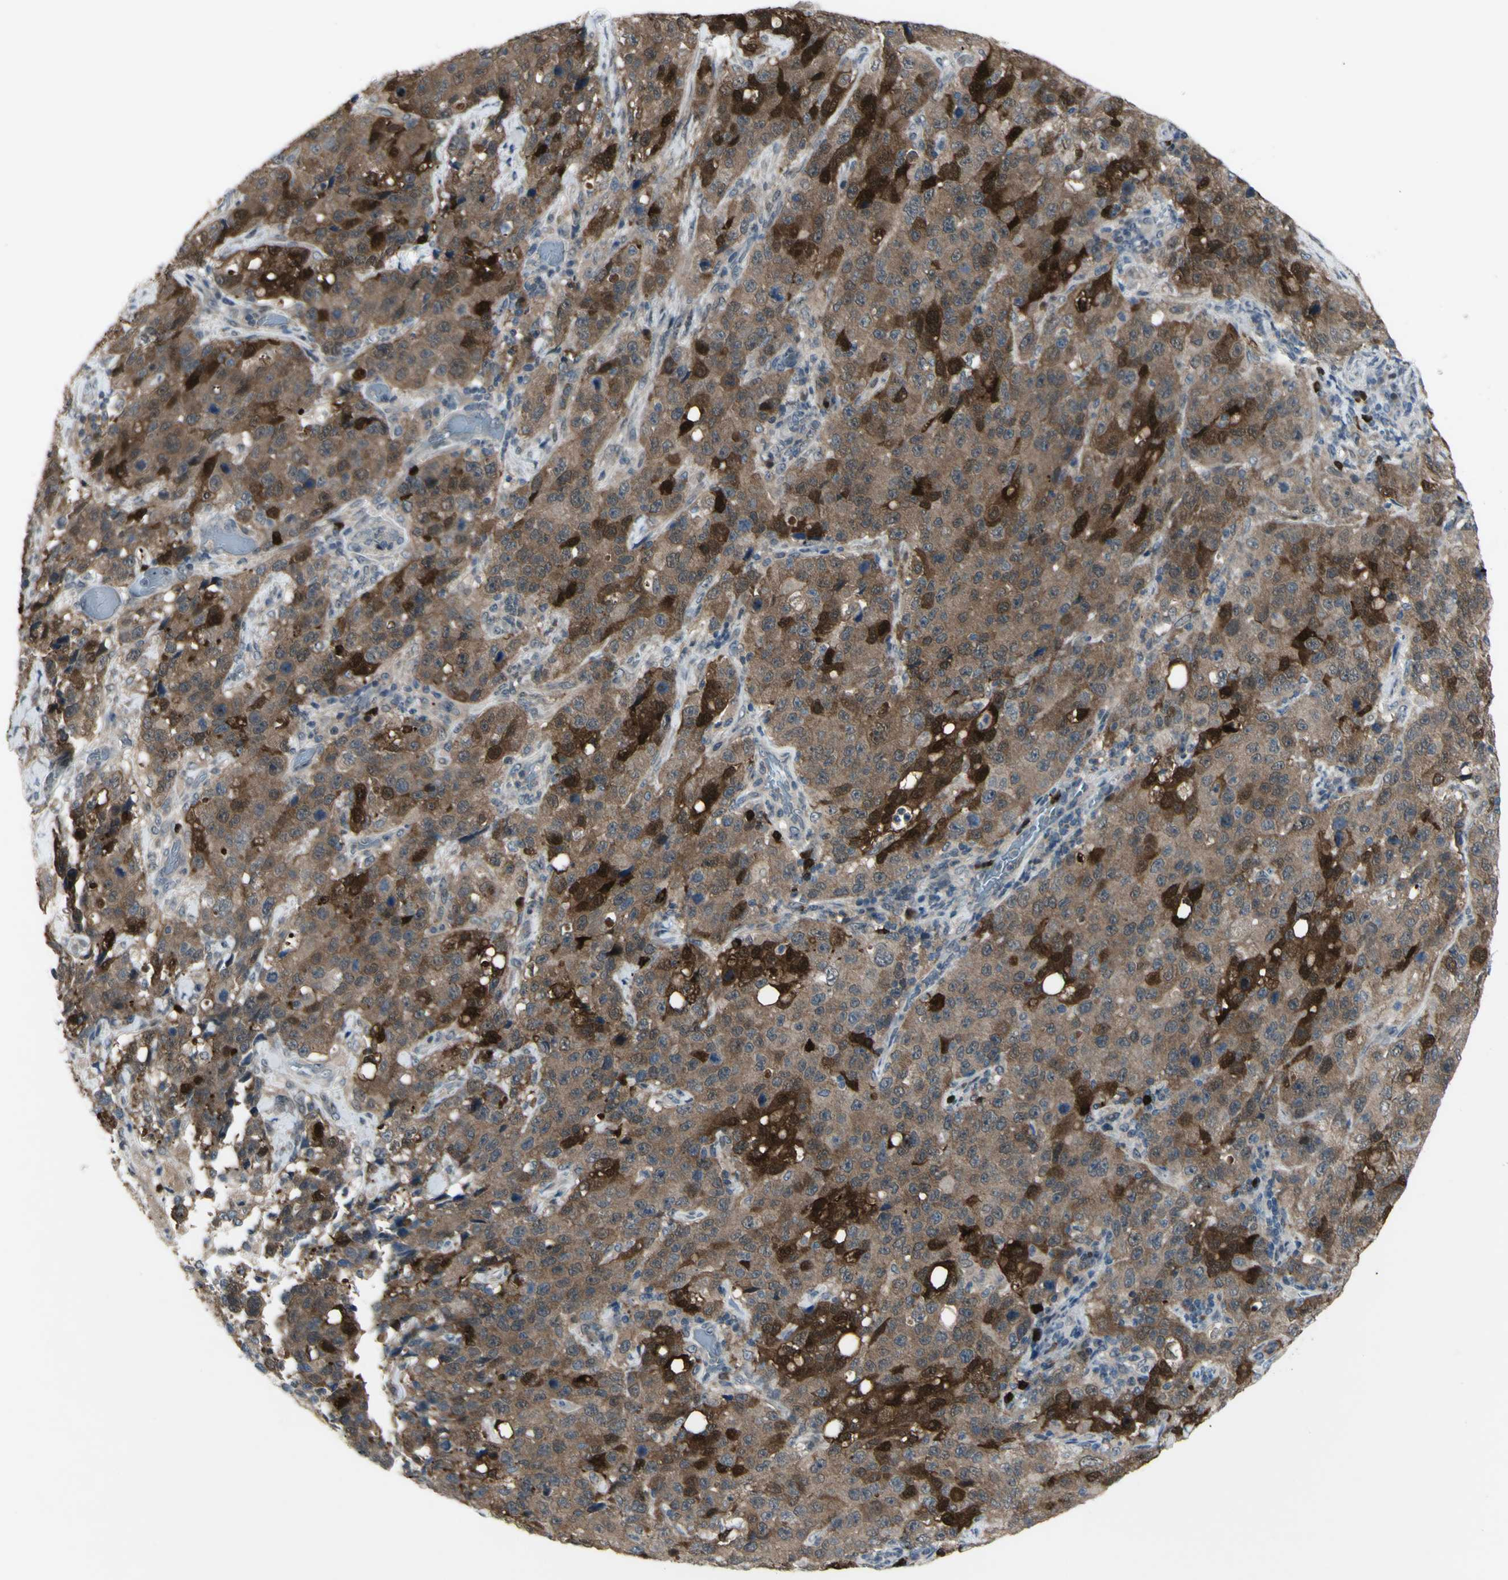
{"staining": {"intensity": "strong", "quantity": "25%-75%", "location": "cytoplasmic/membranous,nuclear"}, "tissue": "stomach cancer", "cell_type": "Tumor cells", "image_type": "cancer", "snomed": [{"axis": "morphology", "description": "Normal tissue, NOS"}, {"axis": "morphology", "description": "Adenocarcinoma, NOS"}, {"axis": "topography", "description": "Stomach"}], "caption": "Adenocarcinoma (stomach) stained for a protein shows strong cytoplasmic/membranous and nuclear positivity in tumor cells.", "gene": "ETNK1", "patient": {"sex": "male", "age": 48}}